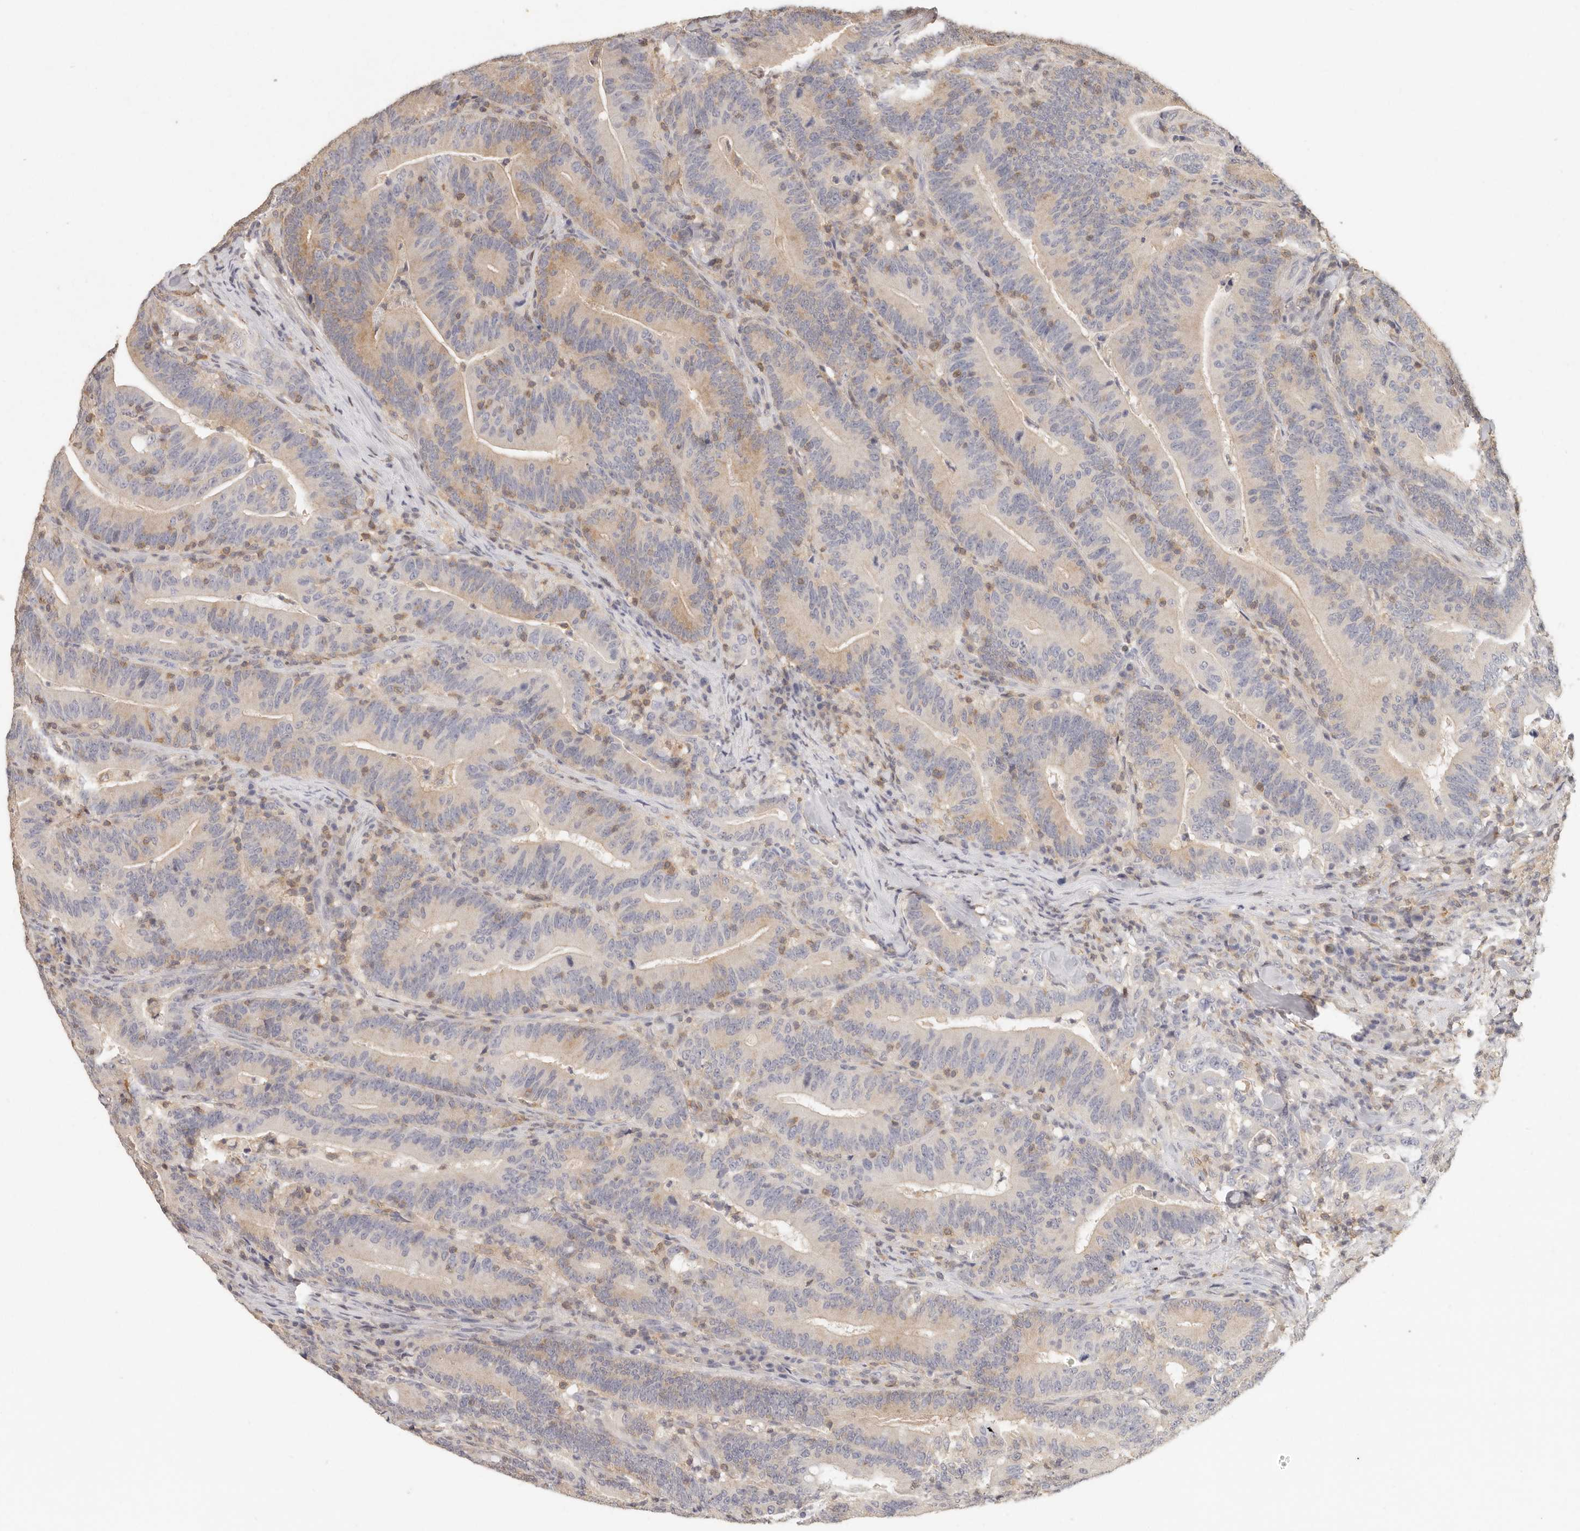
{"staining": {"intensity": "moderate", "quantity": "25%-75%", "location": "cytoplasmic/membranous"}, "tissue": "colorectal cancer", "cell_type": "Tumor cells", "image_type": "cancer", "snomed": [{"axis": "morphology", "description": "Adenocarcinoma, NOS"}, {"axis": "topography", "description": "Colon"}], "caption": "Protein staining of adenocarcinoma (colorectal) tissue shows moderate cytoplasmic/membranous staining in approximately 25%-75% of tumor cells.", "gene": "CSK", "patient": {"sex": "female", "age": 66}}